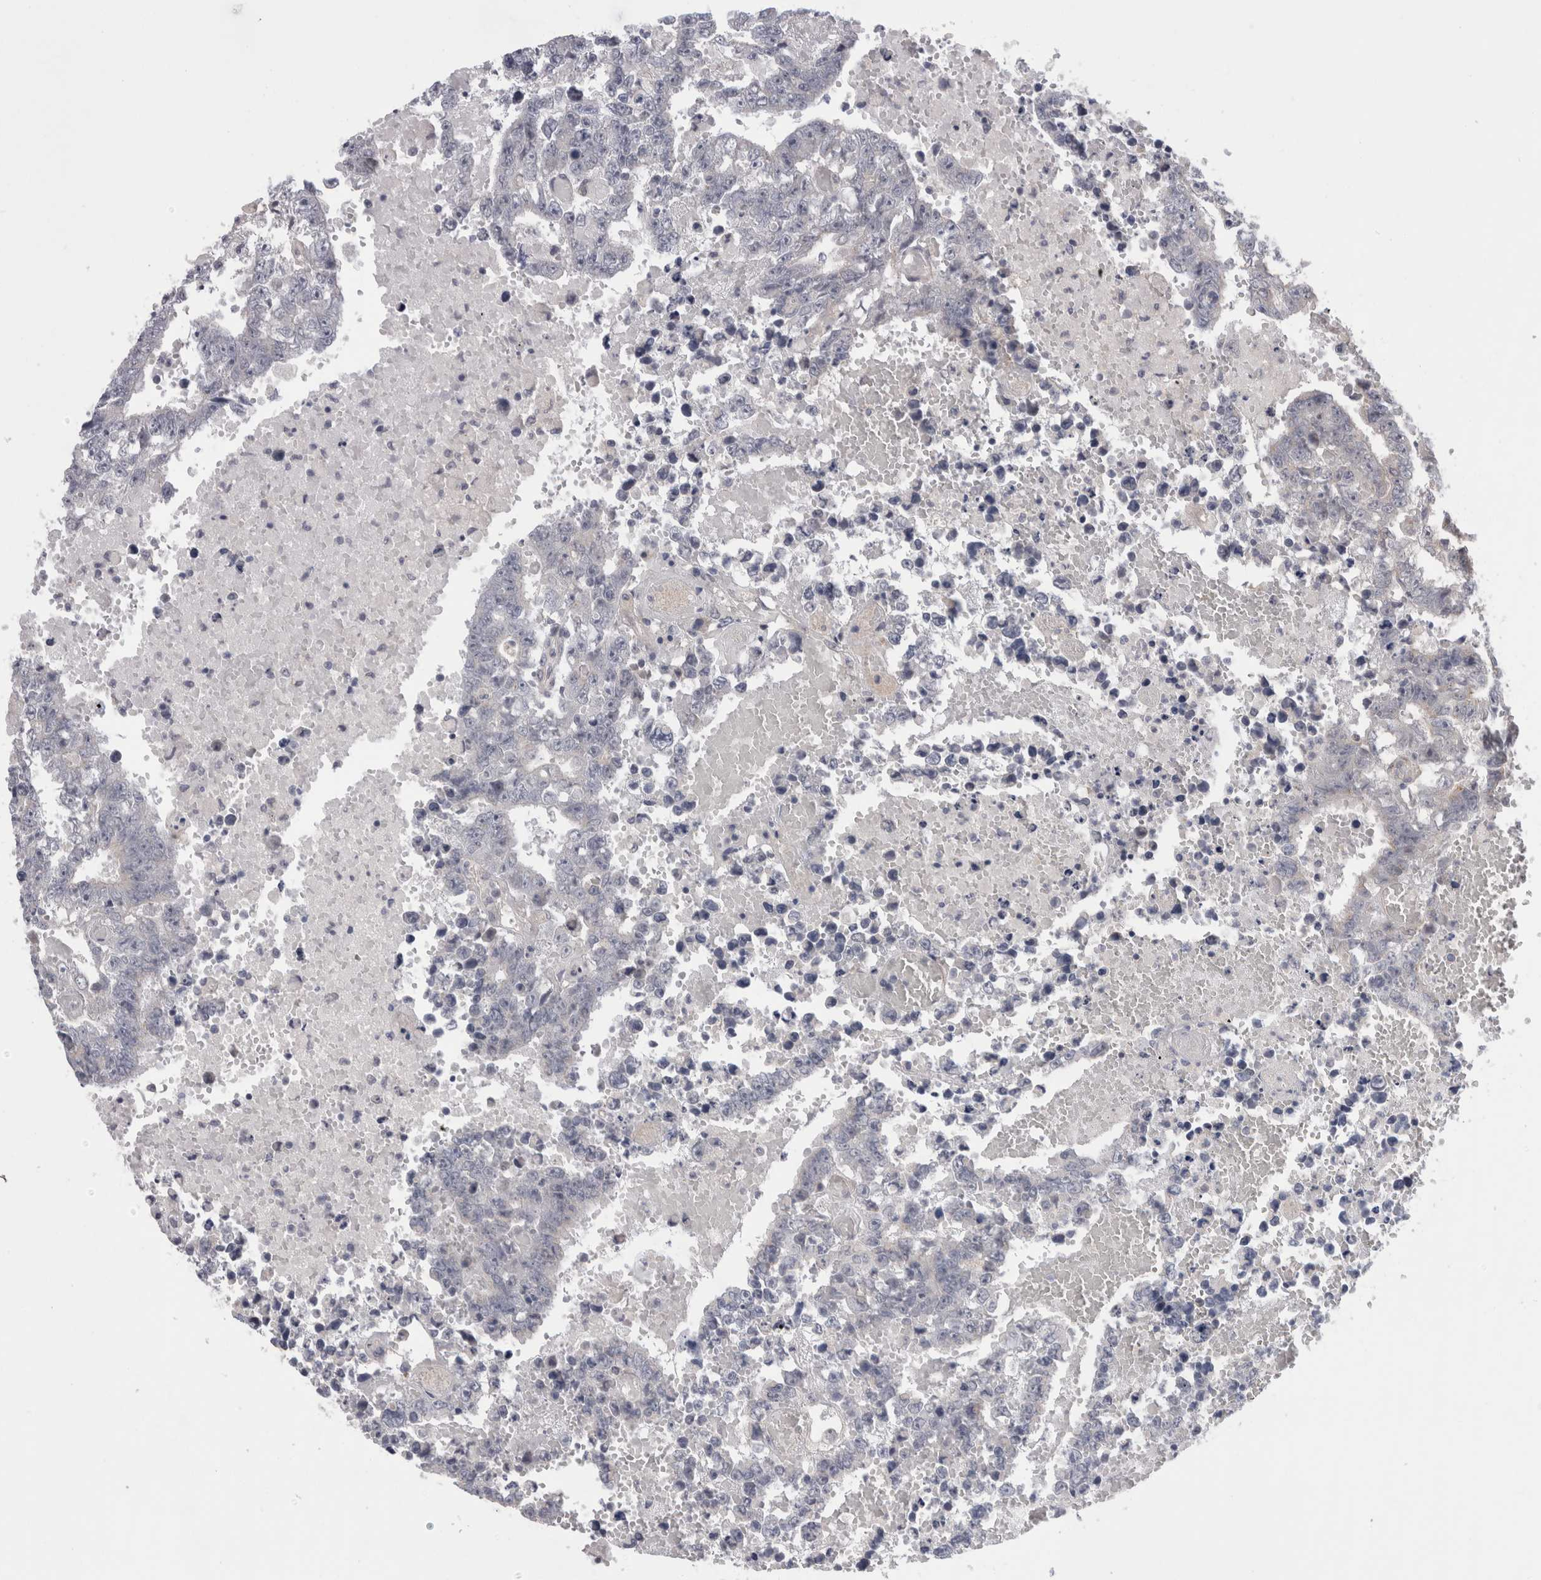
{"staining": {"intensity": "negative", "quantity": "none", "location": "none"}, "tissue": "testis cancer", "cell_type": "Tumor cells", "image_type": "cancer", "snomed": [{"axis": "morphology", "description": "Carcinoma, Embryonal, NOS"}, {"axis": "topography", "description": "Testis"}], "caption": "Embryonal carcinoma (testis) was stained to show a protein in brown. There is no significant expression in tumor cells.", "gene": "DCTN6", "patient": {"sex": "male", "age": 25}}